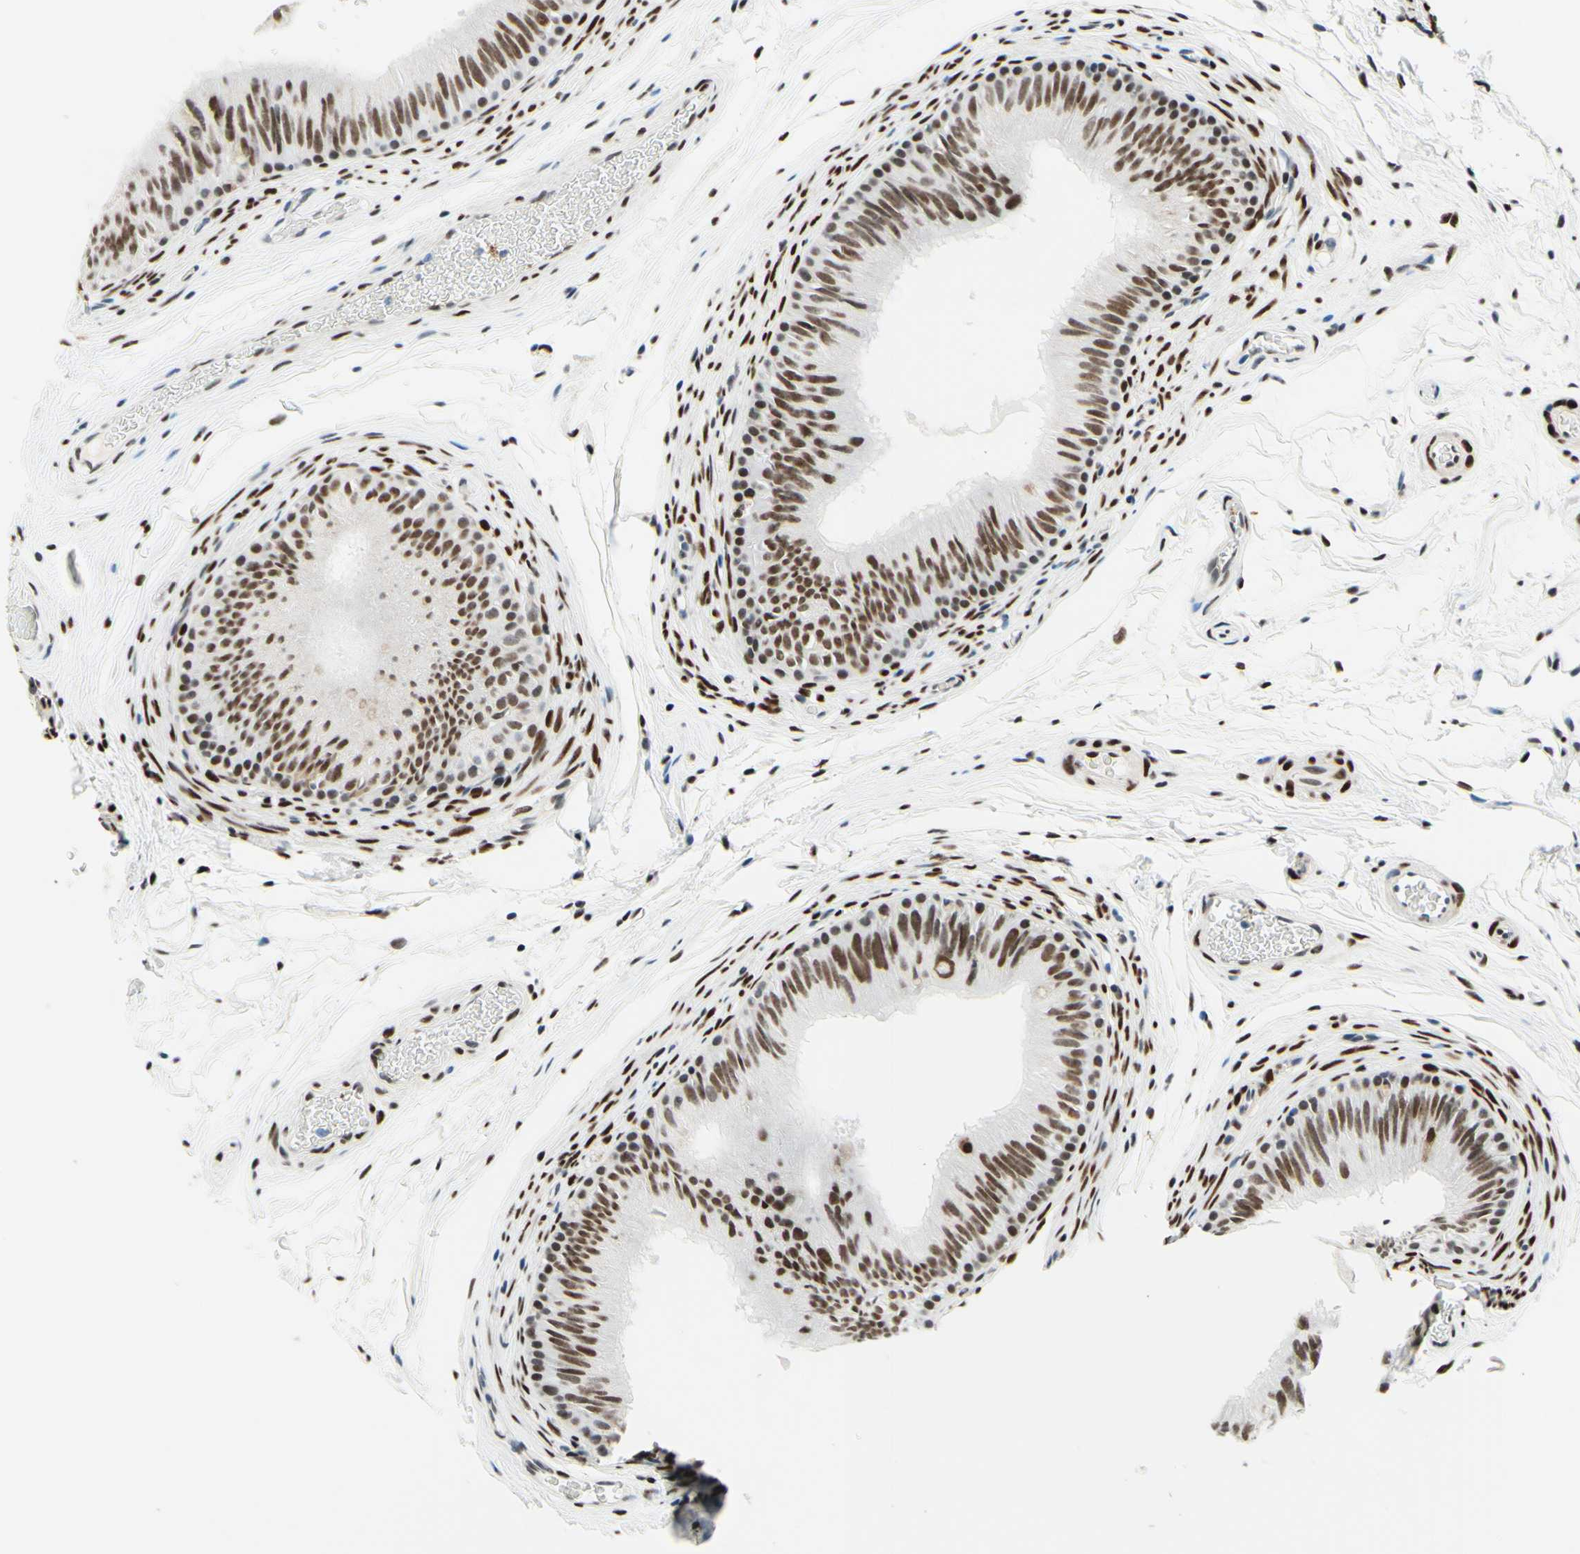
{"staining": {"intensity": "moderate", "quantity": ">75%", "location": "nuclear"}, "tissue": "epididymis", "cell_type": "Glandular cells", "image_type": "normal", "snomed": [{"axis": "morphology", "description": "Normal tissue, NOS"}, {"axis": "topography", "description": "Epididymis"}], "caption": "A high-resolution photomicrograph shows IHC staining of benign epididymis, which shows moderate nuclear positivity in about >75% of glandular cells. Using DAB (3,3'-diaminobenzidine) (brown) and hematoxylin (blue) stains, captured at high magnification using brightfield microscopy.", "gene": "CBX7", "patient": {"sex": "male", "age": 36}}